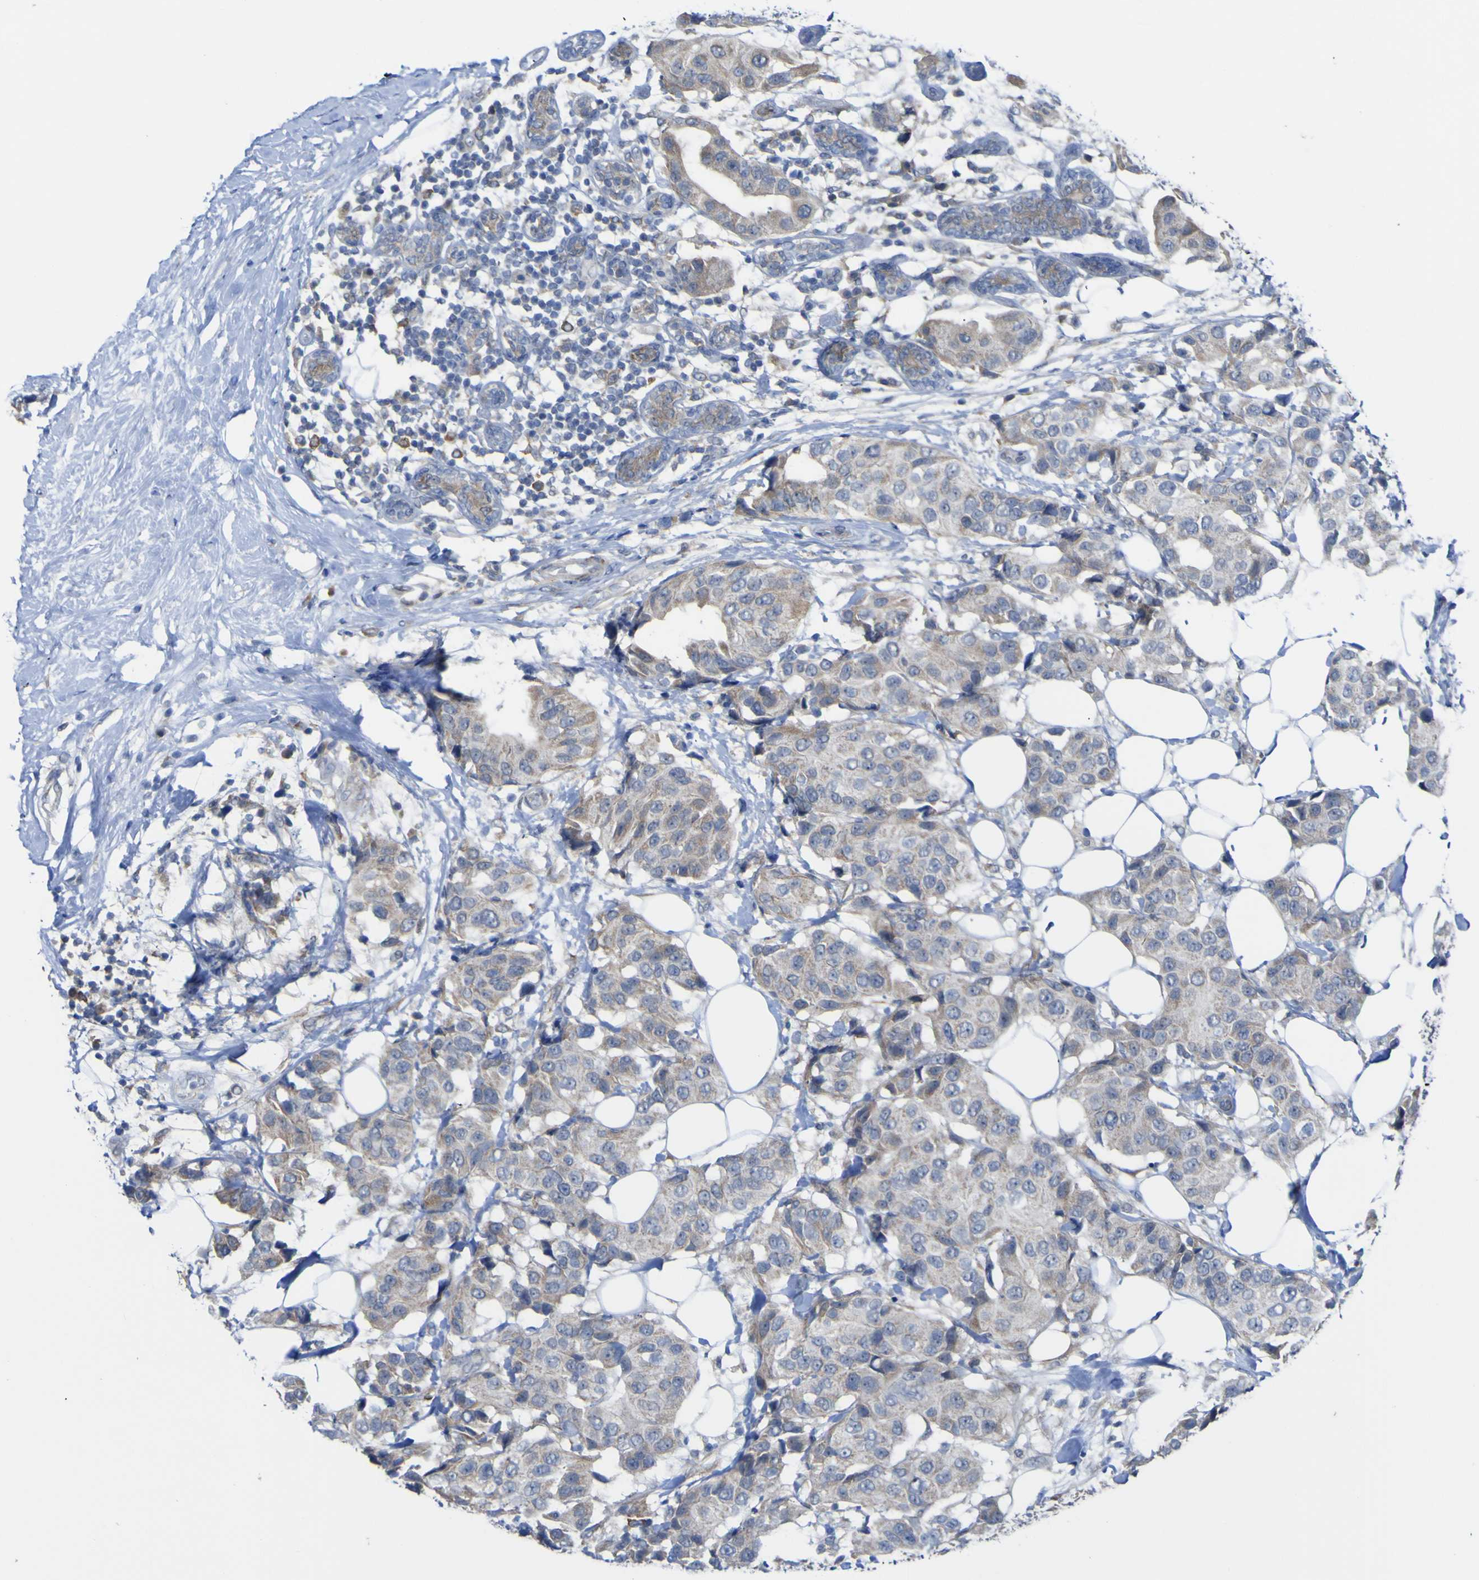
{"staining": {"intensity": "negative", "quantity": "none", "location": "none"}, "tissue": "breast cancer", "cell_type": "Tumor cells", "image_type": "cancer", "snomed": [{"axis": "morphology", "description": "Normal tissue, NOS"}, {"axis": "morphology", "description": "Duct carcinoma"}, {"axis": "topography", "description": "Breast"}], "caption": "The micrograph demonstrates no significant positivity in tumor cells of breast cancer.", "gene": "TNFRSF11A", "patient": {"sex": "female", "age": 39}}